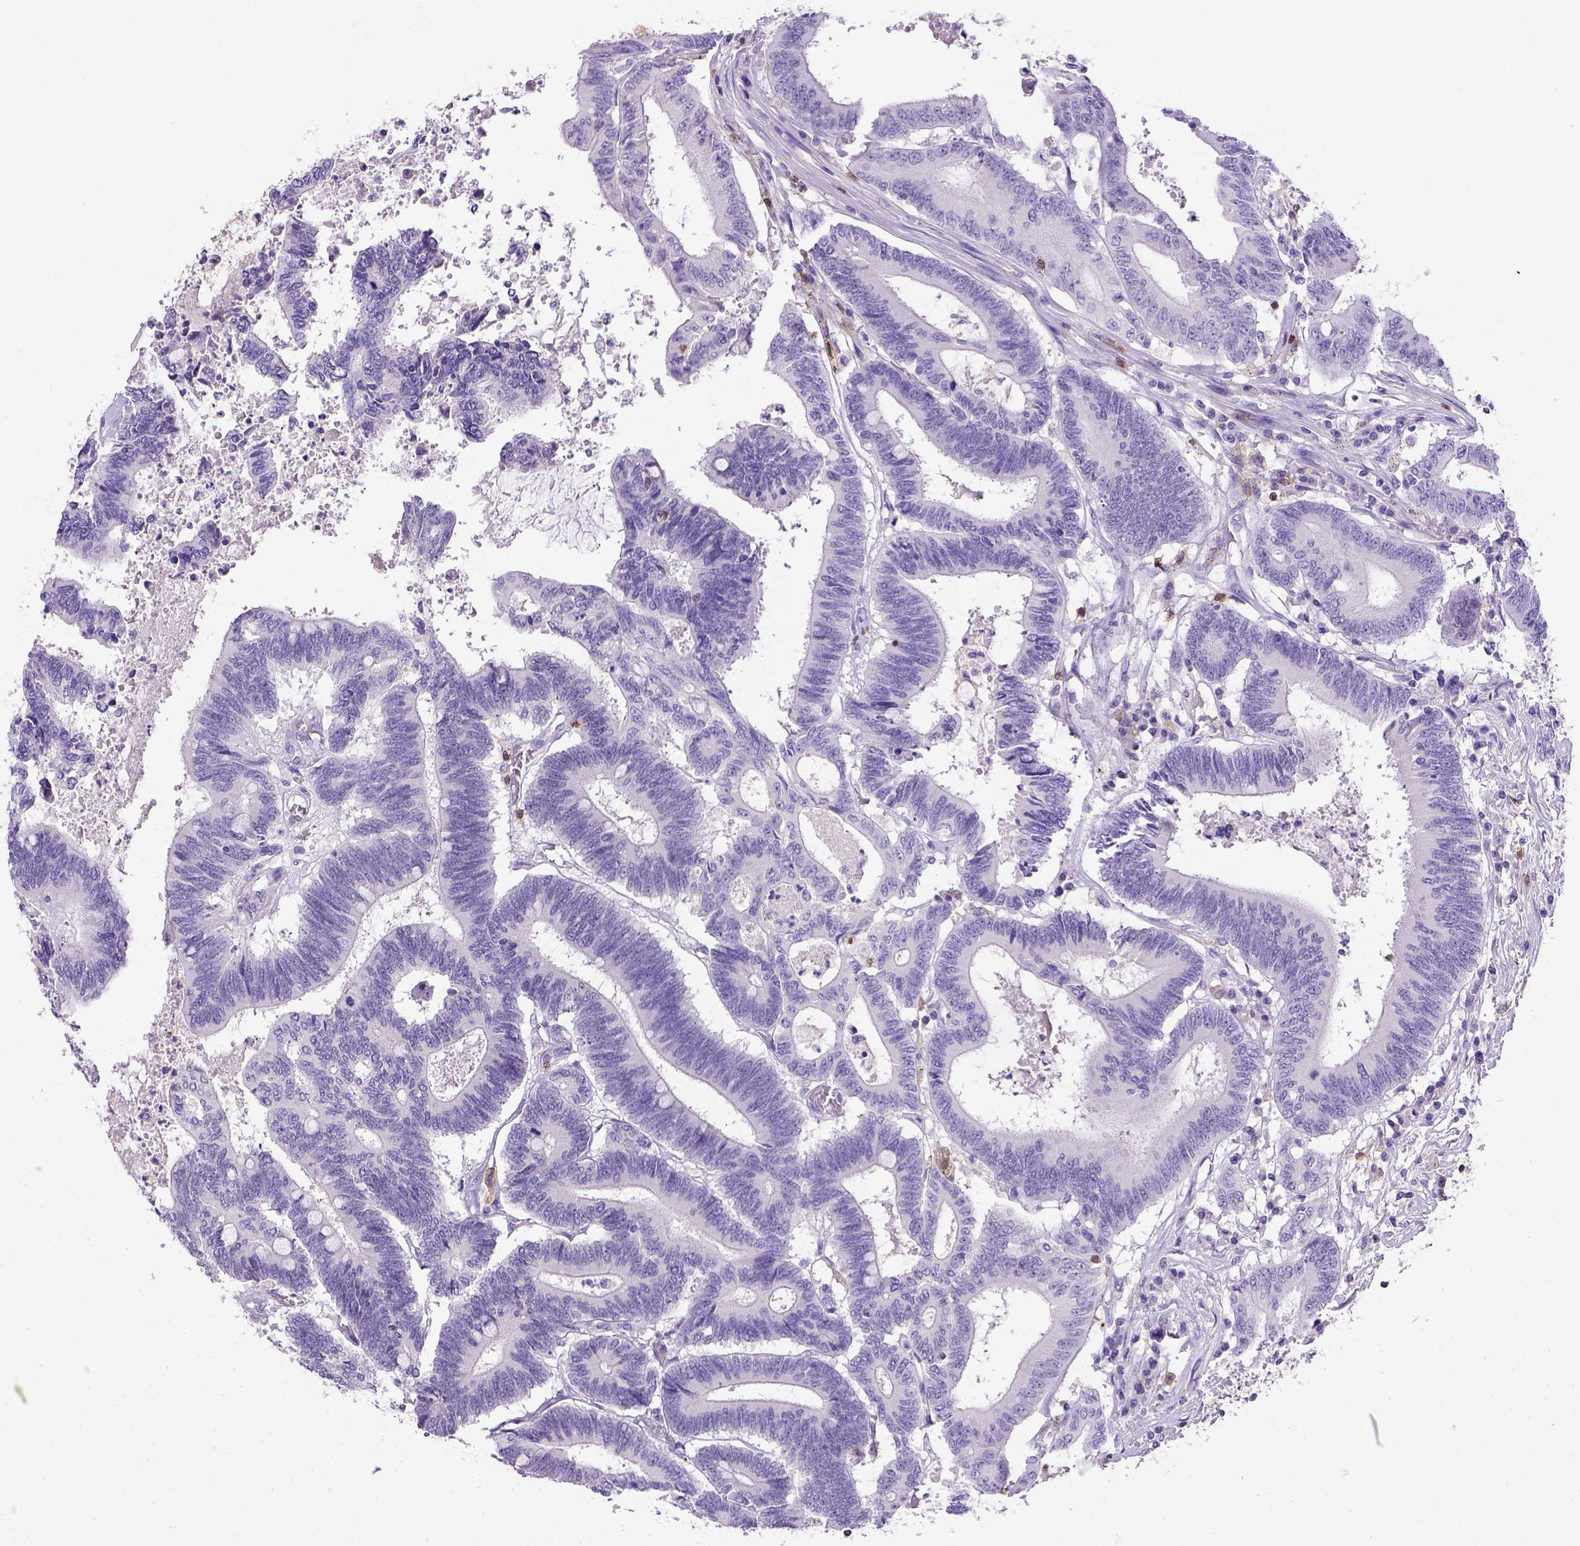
{"staining": {"intensity": "negative", "quantity": "none", "location": "none"}, "tissue": "colorectal cancer", "cell_type": "Tumor cells", "image_type": "cancer", "snomed": [{"axis": "morphology", "description": "Adenocarcinoma, NOS"}, {"axis": "topography", "description": "Rectum"}], "caption": "Tumor cells are negative for brown protein staining in colorectal cancer (adenocarcinoma).", "gene": "CD3E", "patient": {"sex": "male", "age": 54}}